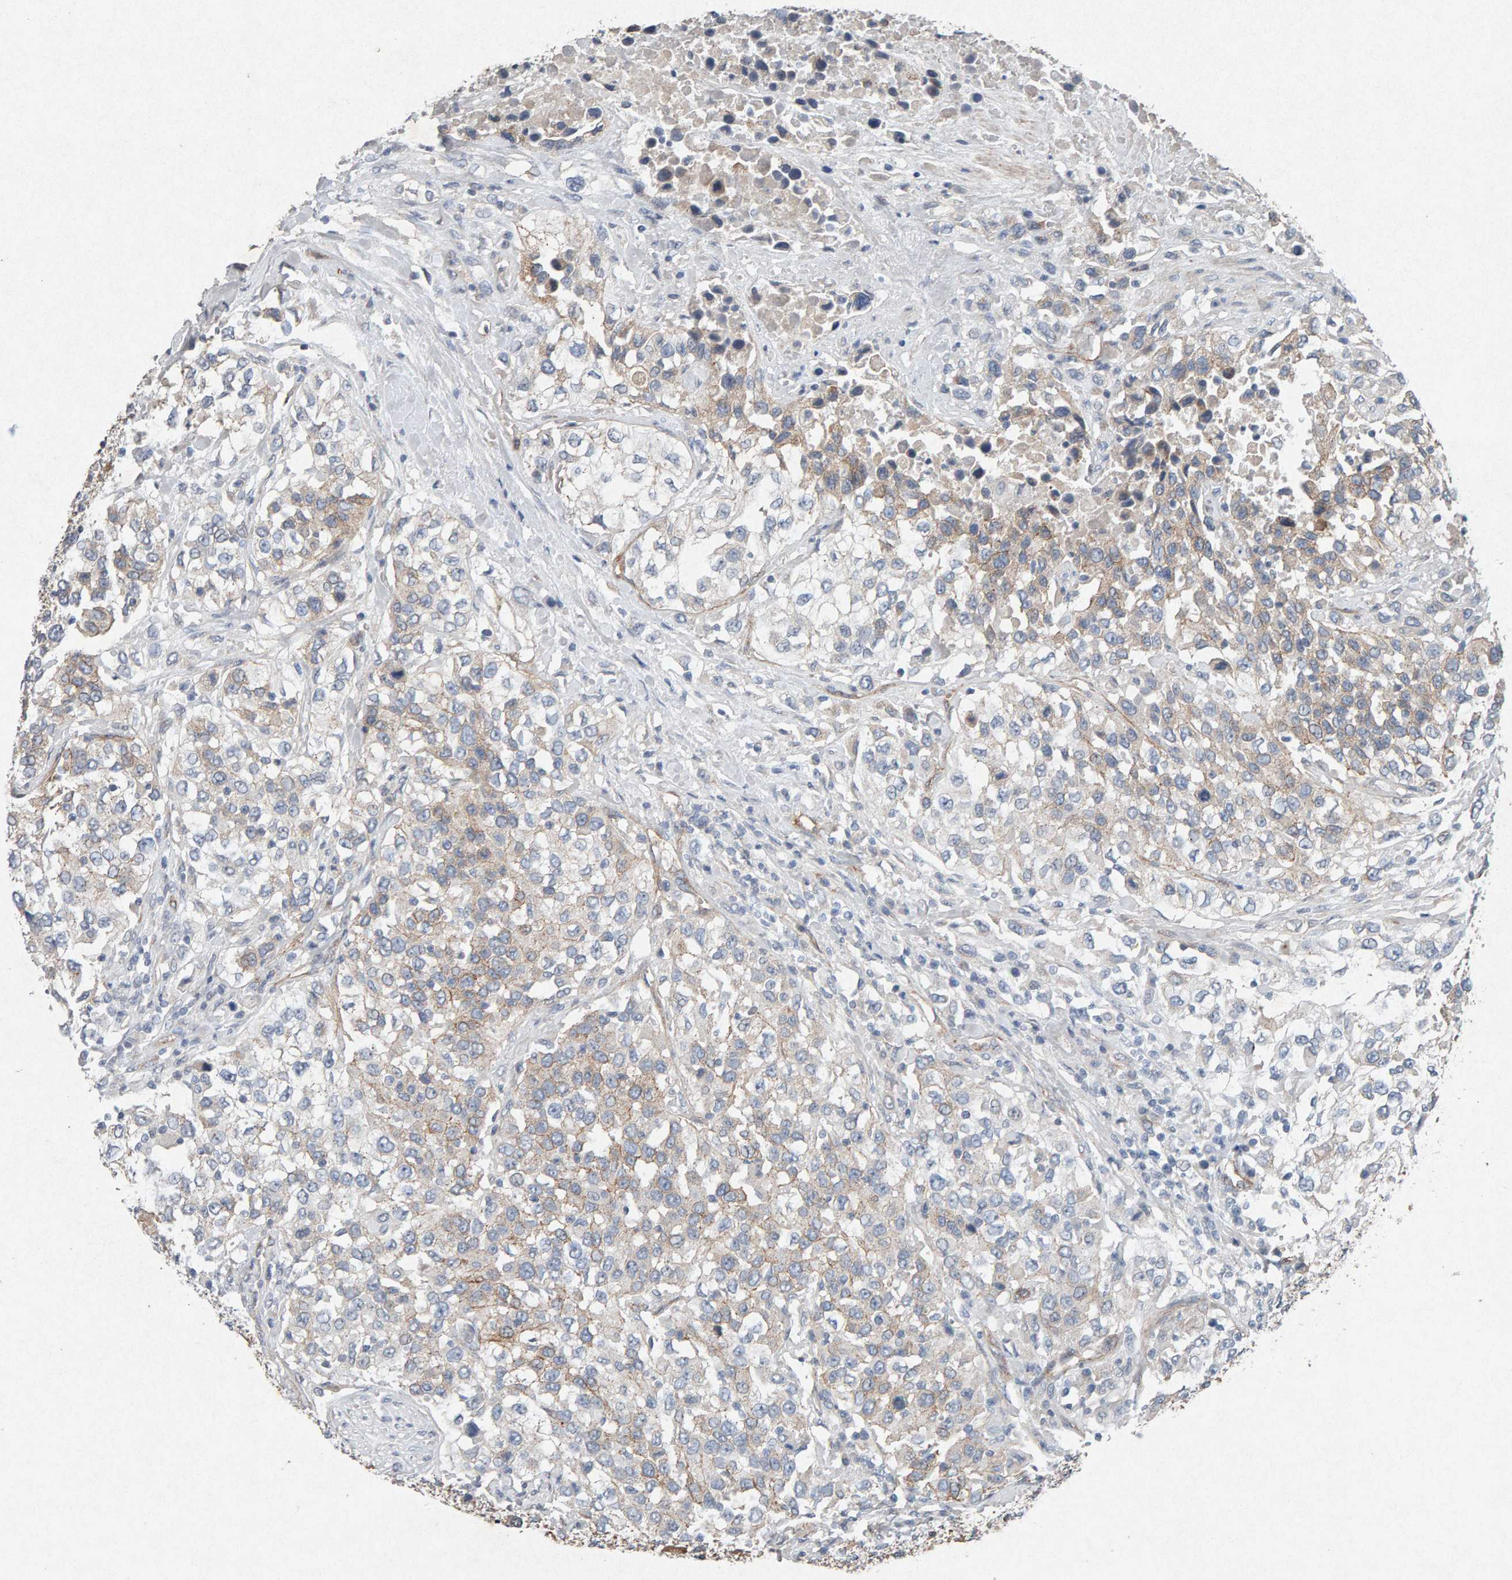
{"staining": {"intensity": "weak", "quantity": "<25%", "location": "cytoplasmic/membranous"}, "tissue": "urothelial cancer", "cell_type": "Tumor cells", "image_type": "cancer", "snomed": [{"axis": "morphology", "description": "Urothelial carcinoma, High grade"}, {"axis": "topography", "description": "Urinary bladder"}], "caption": "Protein analysis of high-grade urothelial carcinoma displays no significant expression in tumor cells. (DAB immunohistochemistry (IHC), high magnification).", "gene": "PTPRM", "patient": {"sex": "female", "age": 80}}